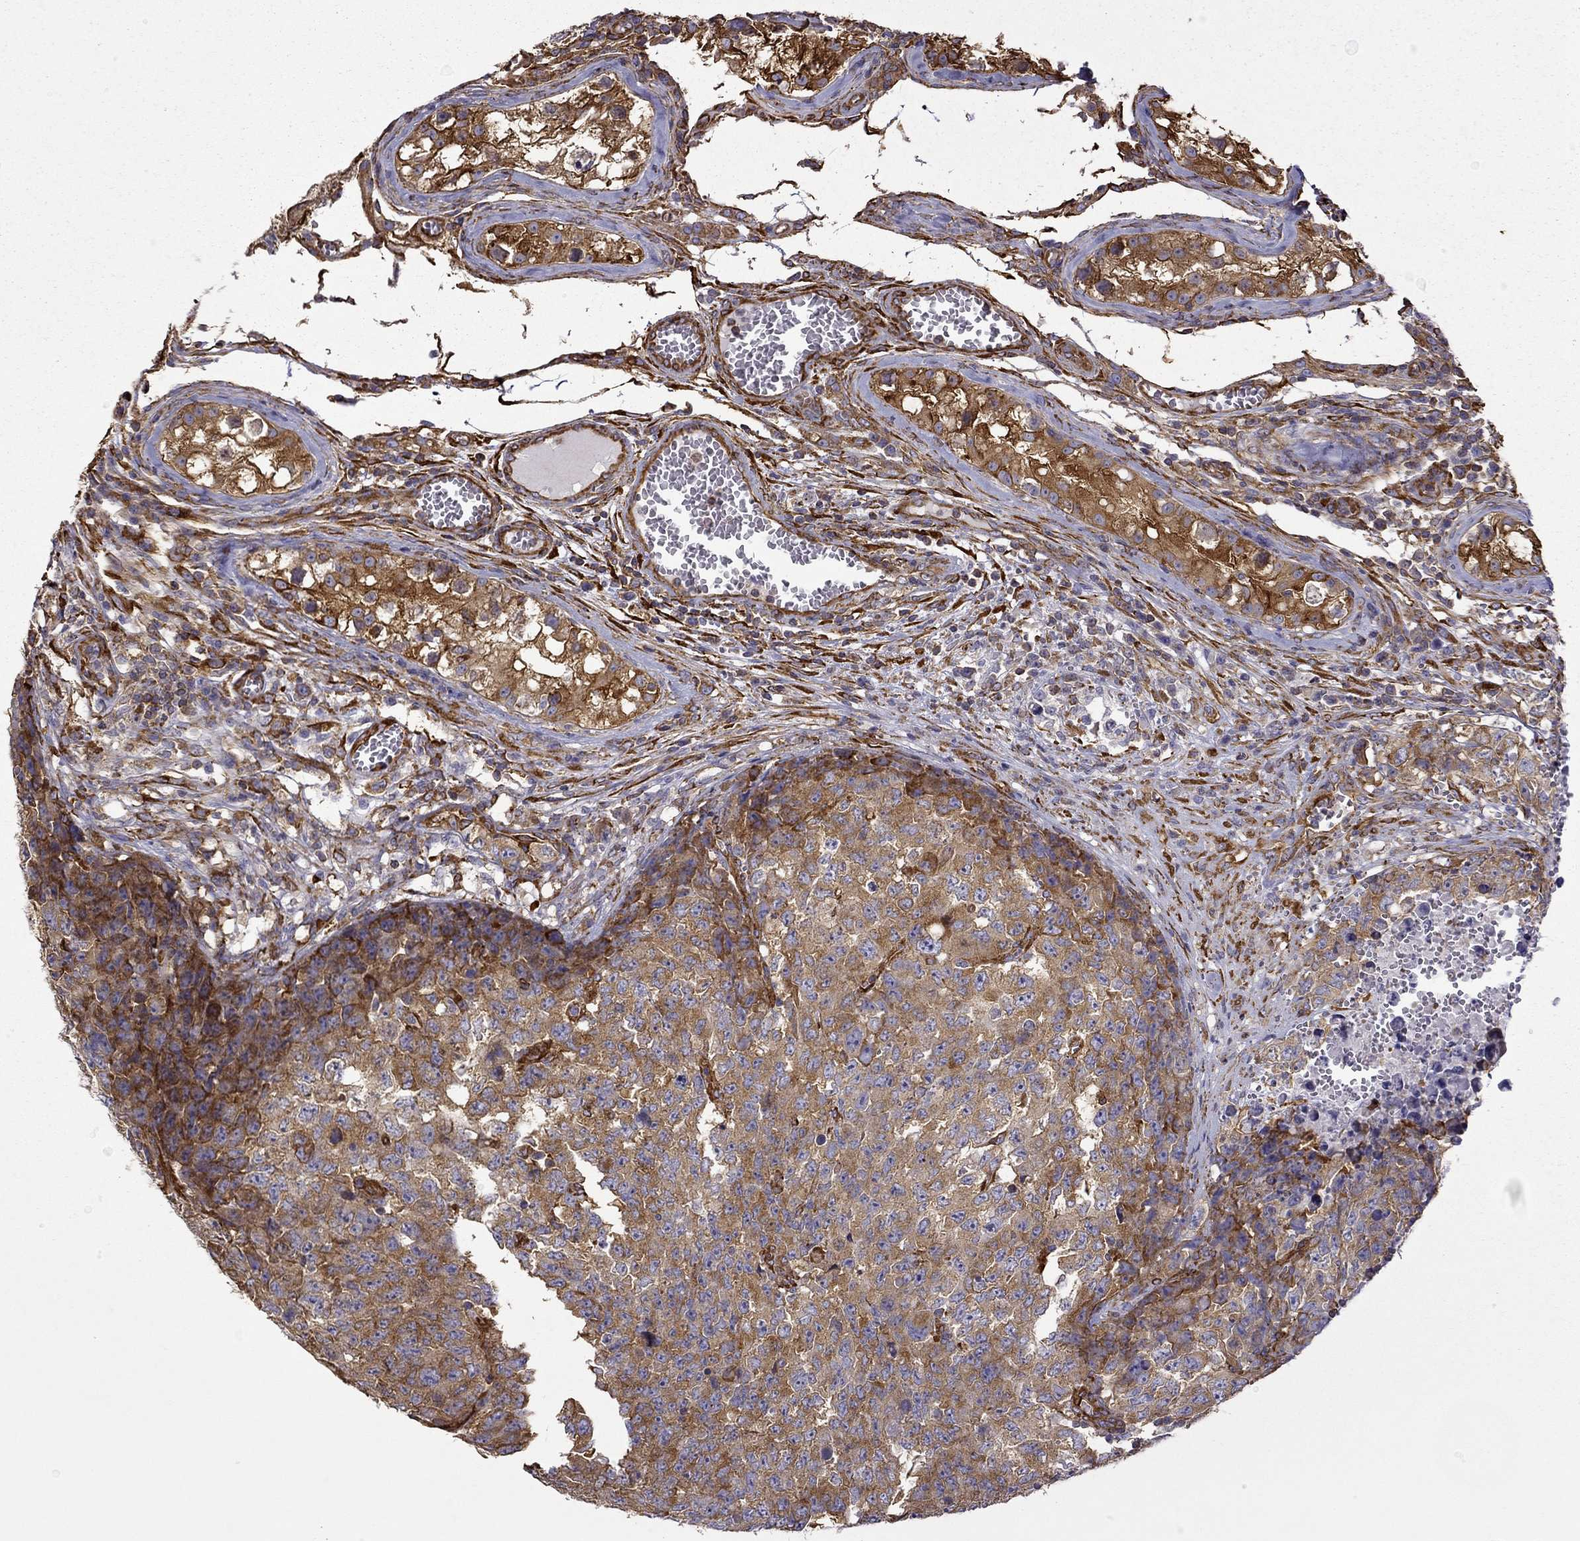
{"staining": {"intensity": "moderate", "quantity": ">75%", "location": "cytoplasmic/membranous"}, "tissue": "testis cancer", "cell_type": "Tumor cells", "image_type": "cancer", "snomed": [{"axis": "morphology", "description": "Carcinoma, Embryonal, NOS"}, {"axis": "topography", "description": "Testis"}], "caption": "Immunohistochemistry (IHC) of testis cancer displays medium levels of moderate cytoplasmic/membranous expression in about >75% of tumor cells. Ihc stains the protein in brown and the nuclei are stained blue.", "gene": "MAP4", "patient": {"sex": "male", "age": 23}}